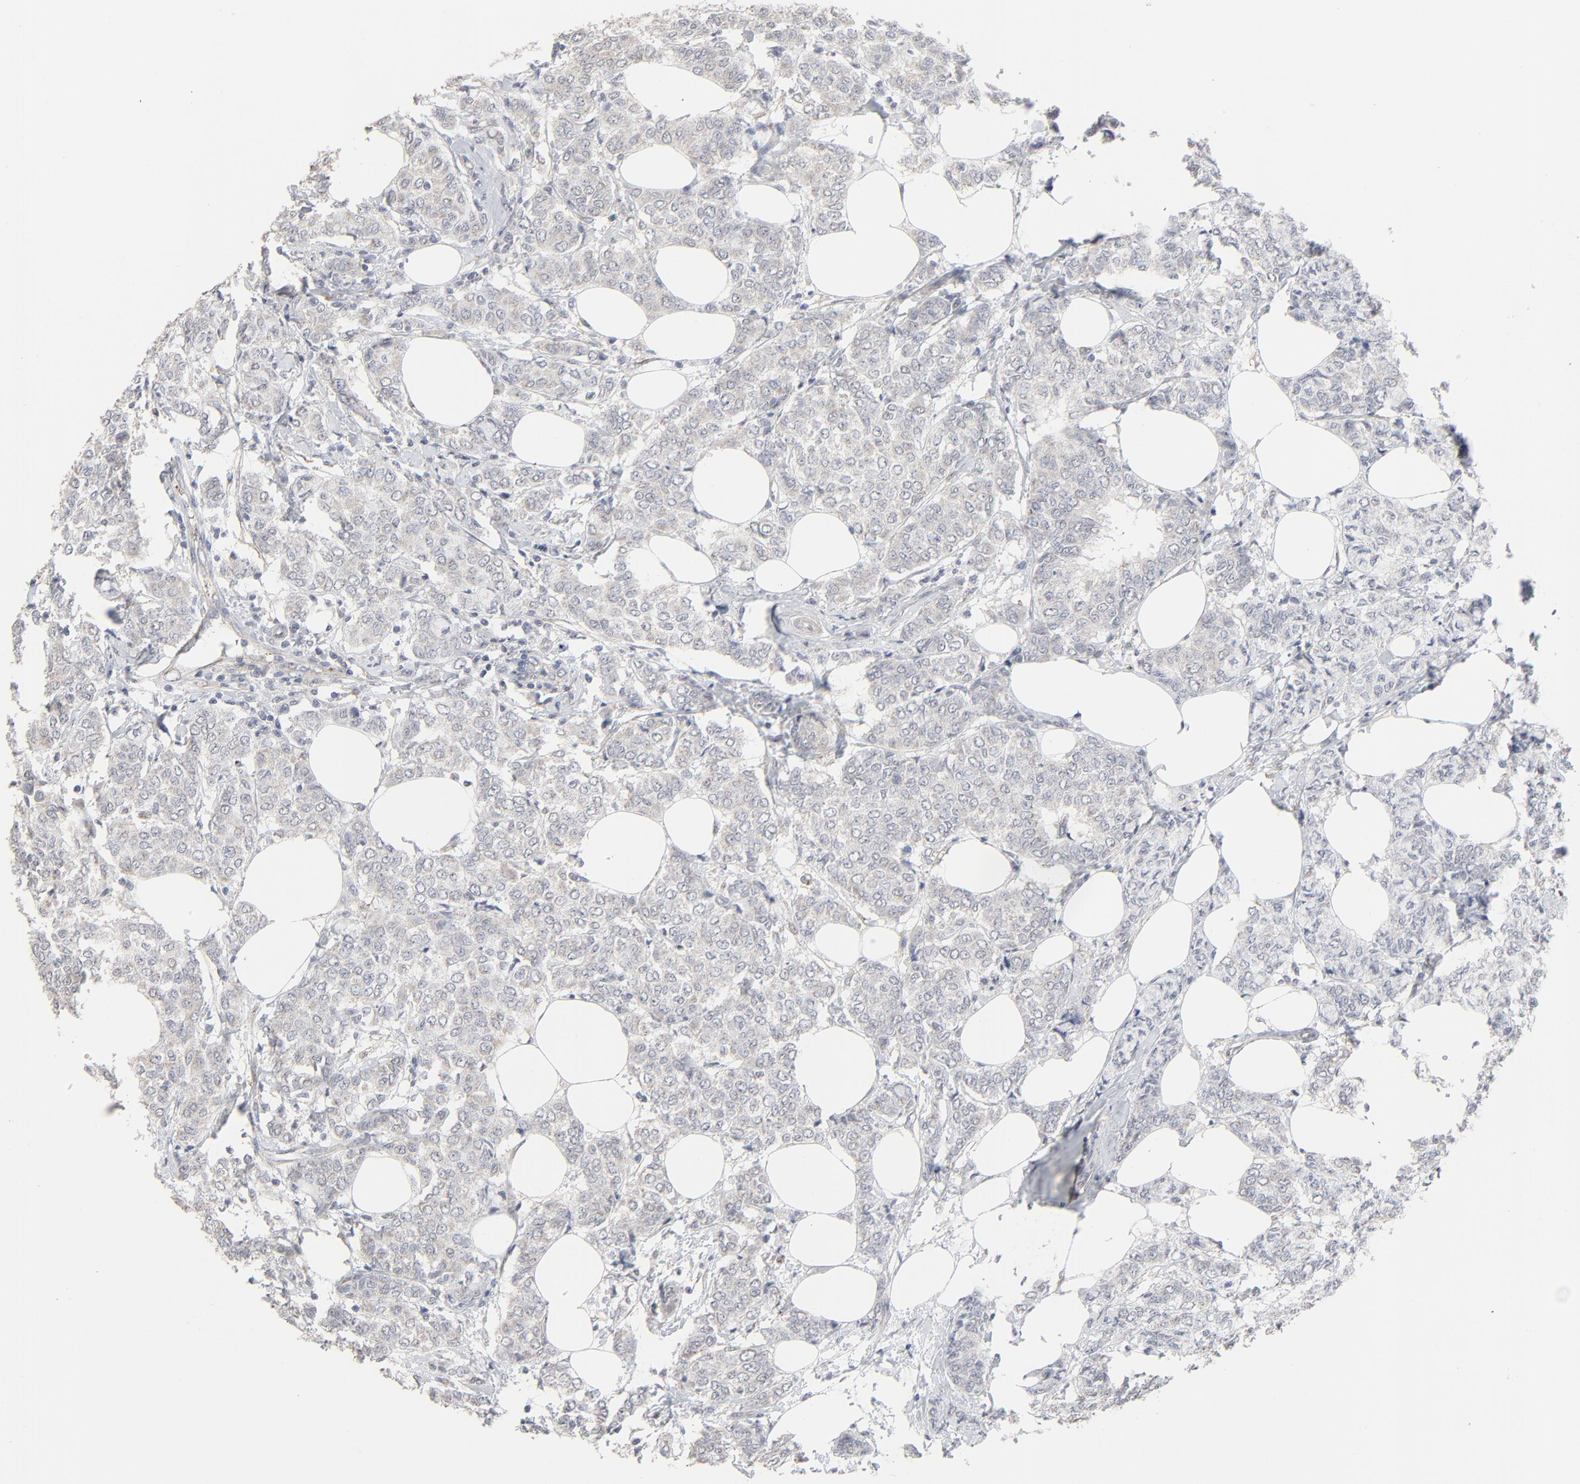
{"staining": {"intensity": "negative", "quantity": "none", "location": "none"}, "tissue": "breast cancer", "cell_type": "Tumor cells", "image_type": "cancer", "snomed": [{"axis": "morphology", "description": "Lobular carcinoma"}, {"axis": "topography", "description": "Breast"}], "caption": "A high-resolution photomicrograph shows immunohistochemistry staining of lobular carcinoma (breast), which reveals no significant expression in tumor cells. Brightfield microscopy of immunohistochemistry stained with DAB (brown) and hematoxylin (blue), captured at high magnification.", "gene": "JAM3", "patient": {"sex": "female", "age": 60}}